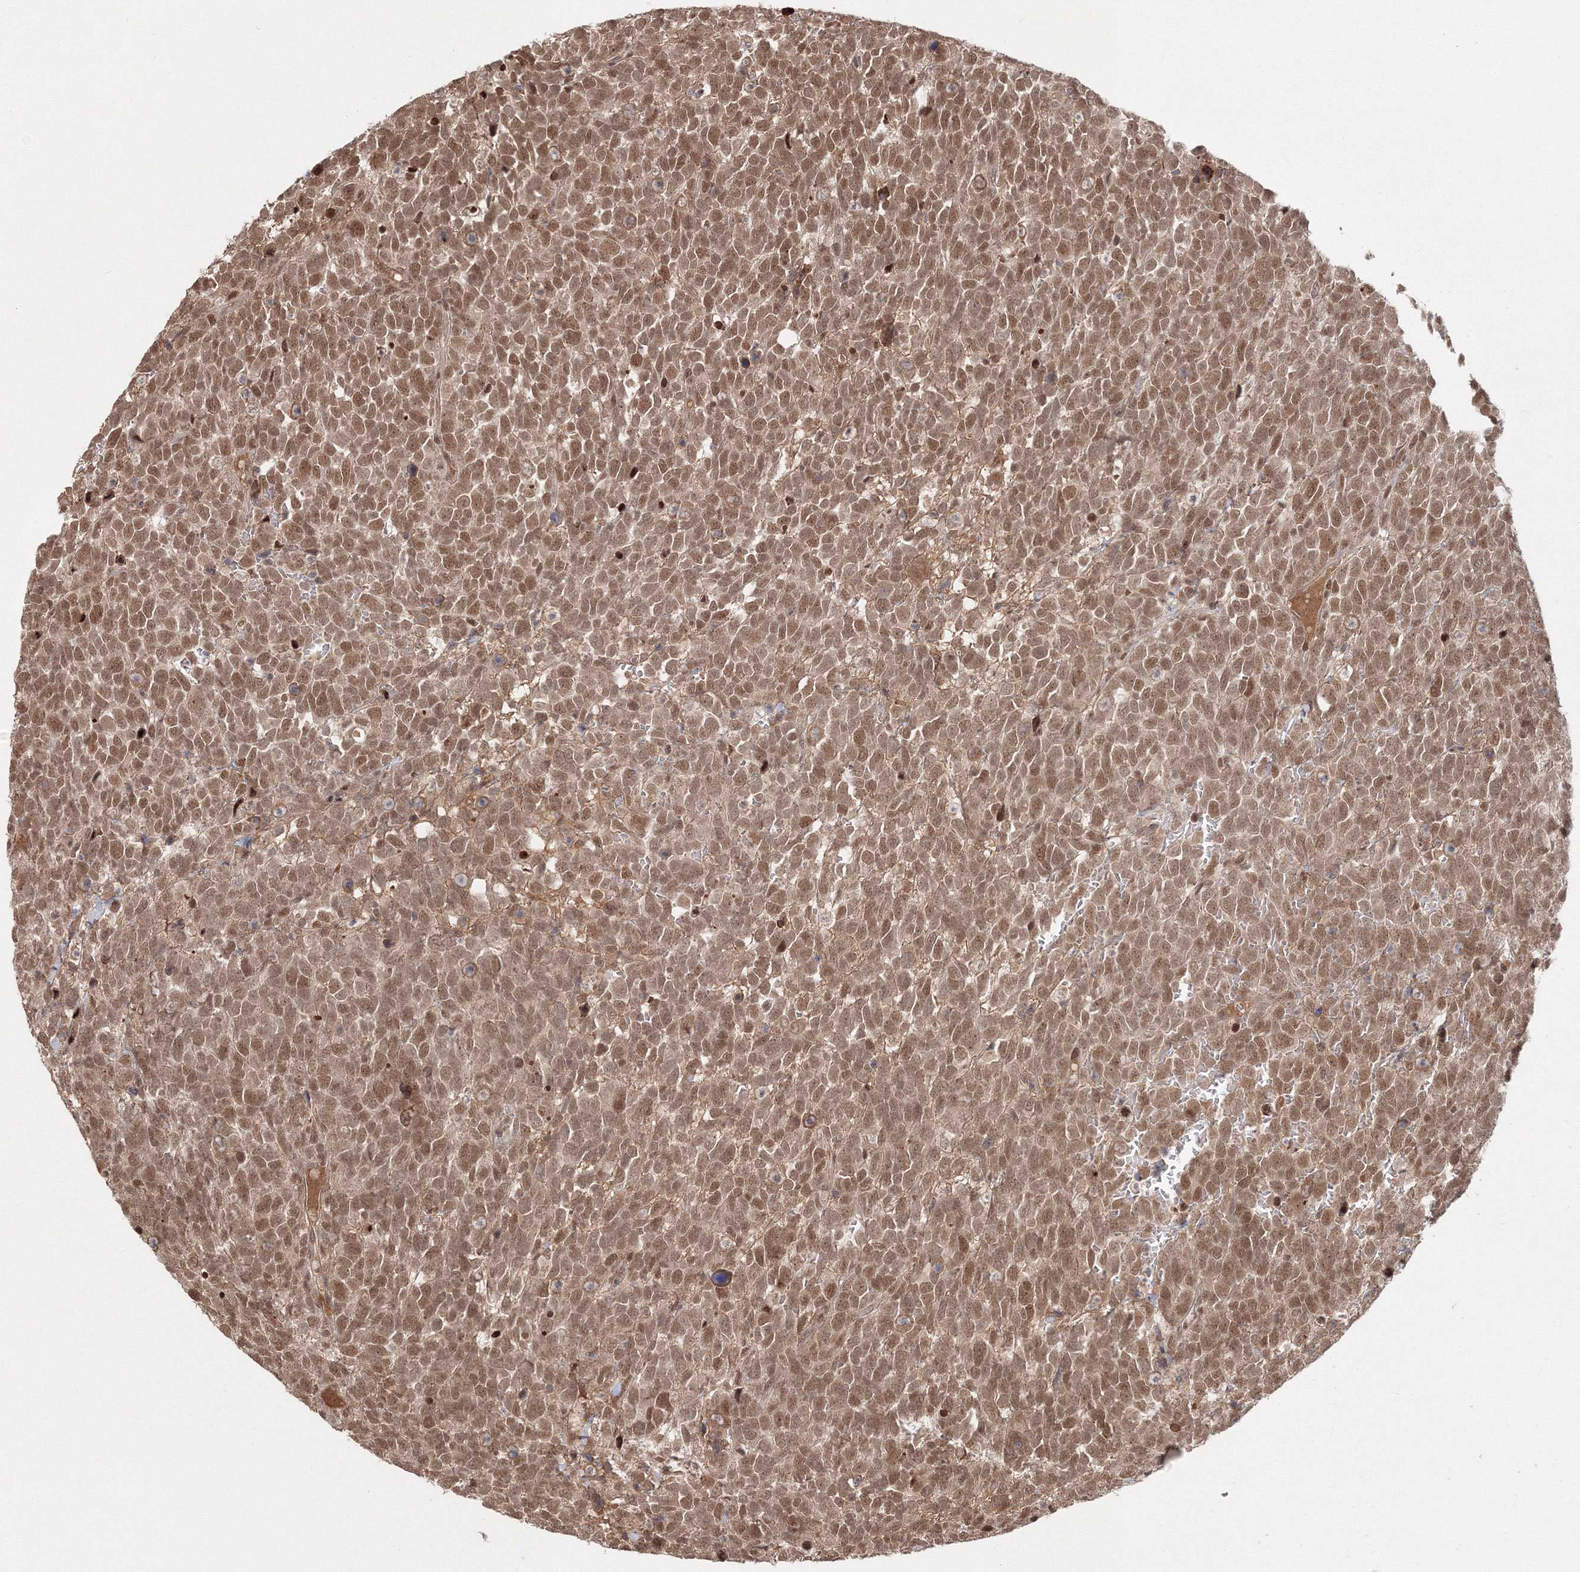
{"staining": {"intensity": "moderate", "quantity": ">75%", "location": "cytoplasmic/membranous,nuclear"}, "tissue": "urothelial cancer", "cell_type": "Tumor cells", "image_type": "cancer", "snomed": [{"axis": "morphology", "description": "Urothelial carcinoma, High grade"}, {"axis": "topography", "description": "Urinary bladder"}], "caption": "Tumor cells show medium levels of moderate cytoplasmic/membranous and nuclear positivity in approximately >75% of cells in urothelial cancer. (Stains: DAB in brown, nuclei in blue, Microscopy: brightfield microscopy at high magnification).", "gene": "IWS1", "patient": {"sex": "female", "age": 82}}